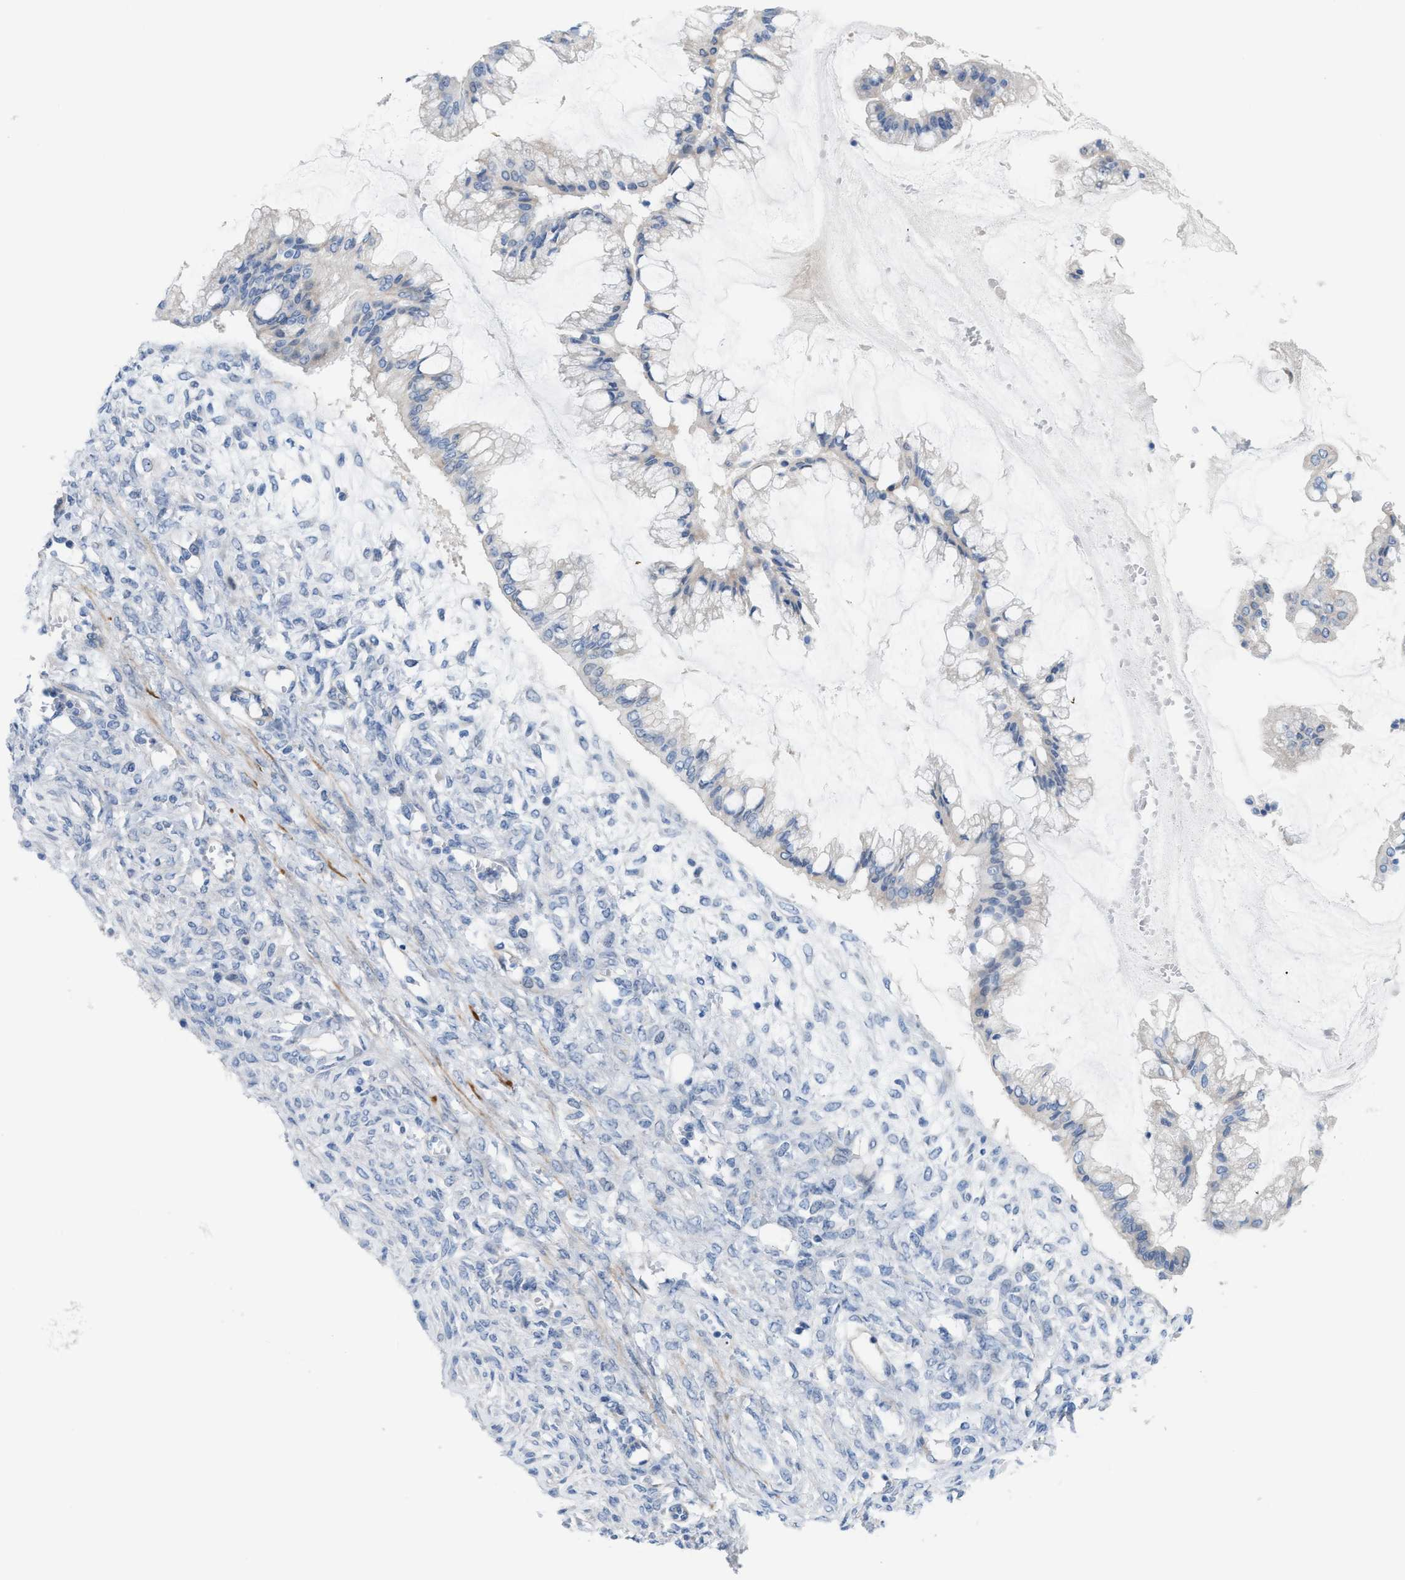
{"staining": {"intensity": "negative", "quantity": "none", "location": "none"}, "tissue": "ovarian cancer", "cell_type": "Tumor cells", "image_type": "cancer", "snomed": [{"axis": "morphology", "description": "Cystadenocarcinoma, mucinous, NOS"}, {"axis": "topography", "description": "Ovary"}], "caption": "Immunohistochemistry (IHC) photomicrograph of neoplastic tissue: human ovarian cancer stained with DAB (3,3'-diaminobenzidine) exhibits no significant protein staining in tumor cells.", "gene": "MPP3", "patient": {"sex": "female", "age": 73}}